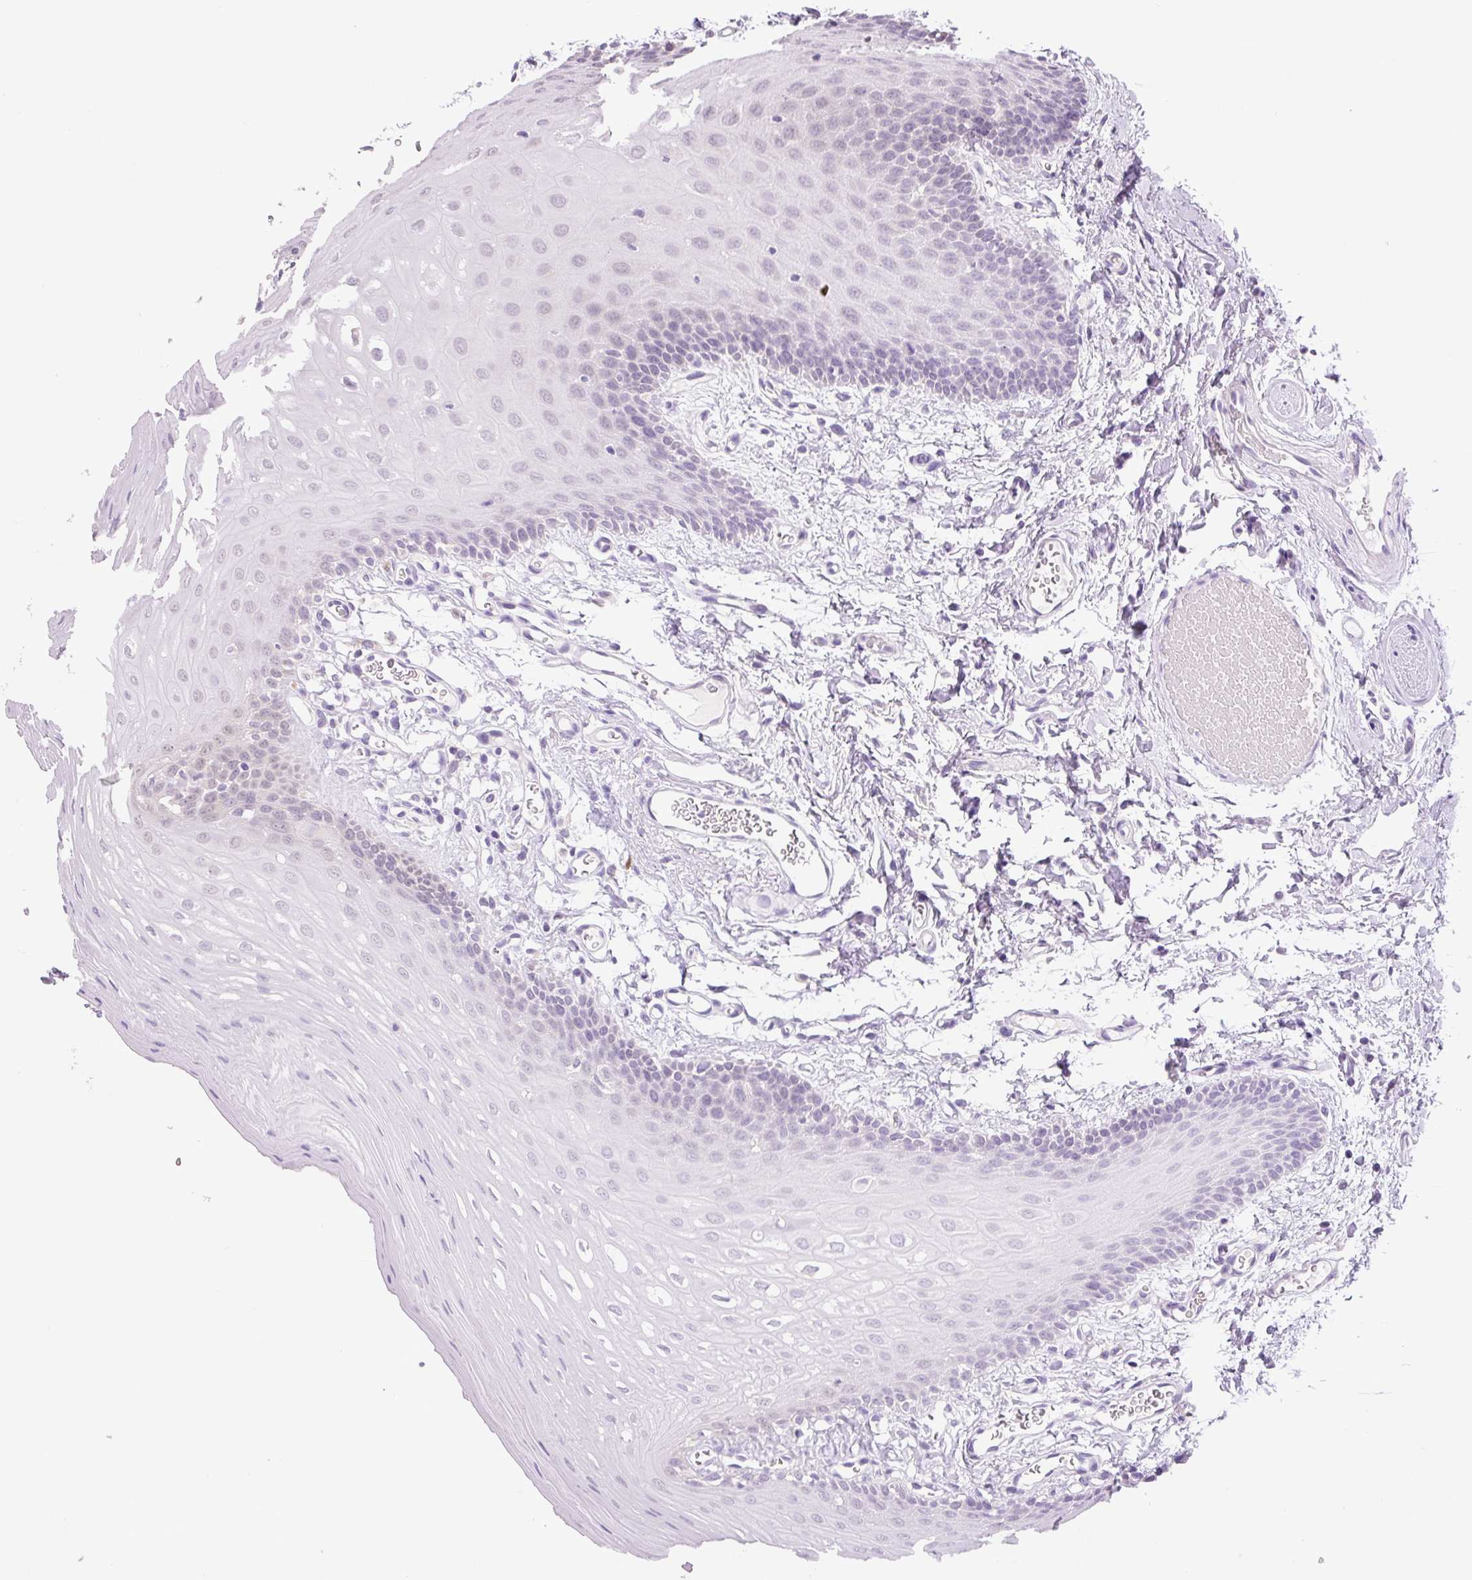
{"staining": {"intensity": "moderate", "quantity": "<25%", "location": "nuclear"}, "tissue": "oral mucosa", "cell_type": "Squamous epithelial cells", "image_type": "normal", "snomed": [{"axis": "morphology", "description": "Normal tissue, NOS"}, {"axis": "topography", "description": "Oral tissue"}, {"axis": "topography", "description": "Tounge, NOS"}], "caption": "Moderate nuclear positivity for a protein is appreciated in approximately <25% of squamous epithelial cells of unremarkable oral mucosa using immunohistochemistry.", "gene": "SGF29", "patient": {"sex": "female", "age": 60}}